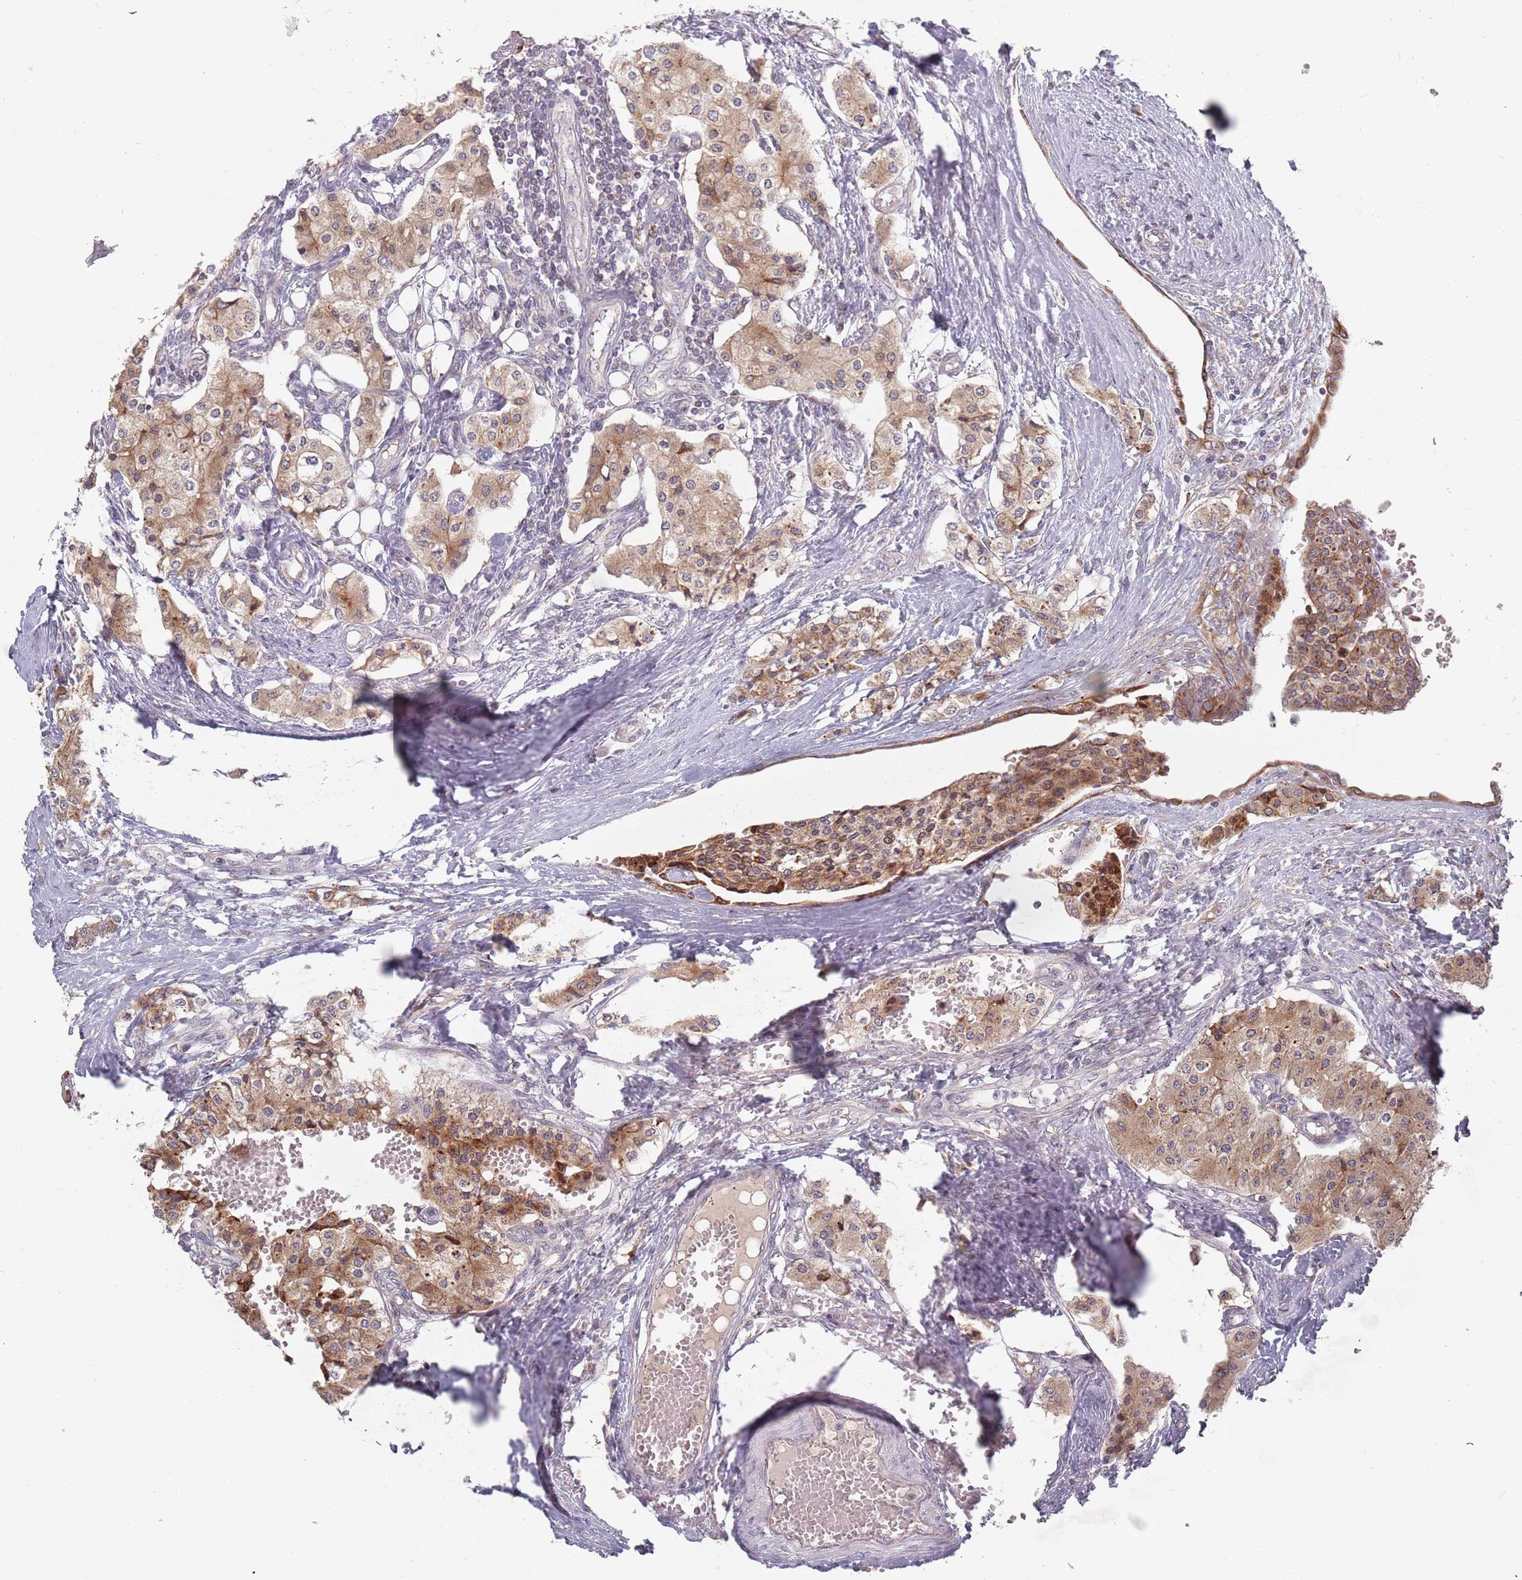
{"staining": {"intensity": "moderate", "quantity": ">75%", "location": "cytoplasmic/membranous"}, "tissue": "carcinoid", "cell_type": "Tumor cells", "image_type": "cancer", "snomed": [{"axis": "morphology", "description": "Carcinoid, malignant, NOS"}, {"axis": "topography", "description": "Colon"}], "caption": "Brown immunohistochemical staining in human malignant carcinoid reveals moderate cytoplasmic/membranous positivity in approximately >75% of tumor cells.", "gene": "ADAL", "patient": {"sex": "female", "age": 52}}